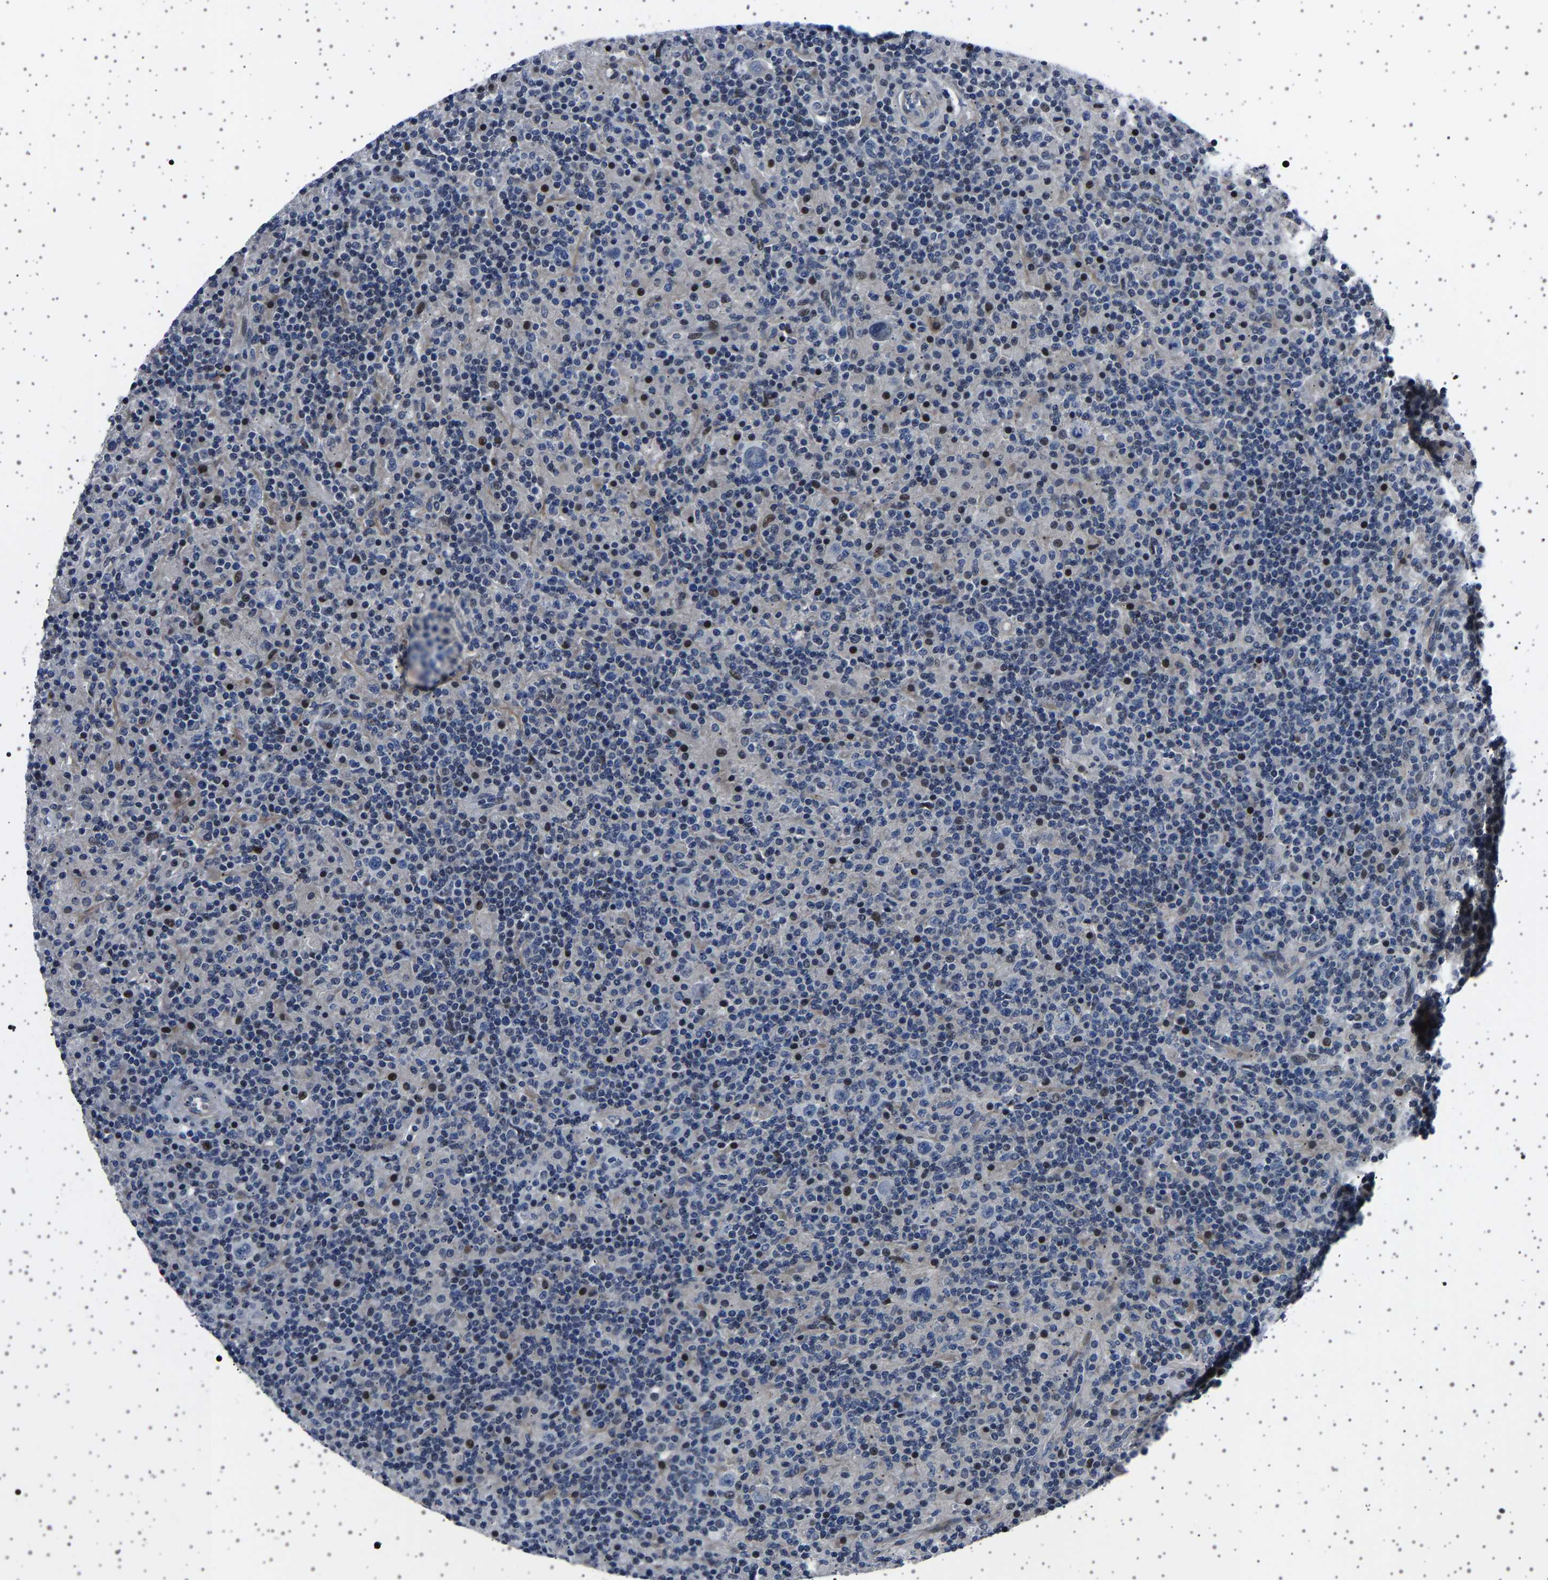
{"staining": {"intensity": "negative", "quantity": "none", "location": "none"}, "tissue": "lymphoma", "cell_type": "Tumor cells", "image_type": "cancer", "snomed": [{"axis": "morphology", "description": "Hodgkin's disease, NOS"}, {"axis": "topography", "description": "Lymph node"}], "caption": "Immunohistochemistry of Hodgkin's disease shows no staining in tumor cells.", "gene": "PAK5", "patient": {"sex": "male", "age": 70}}